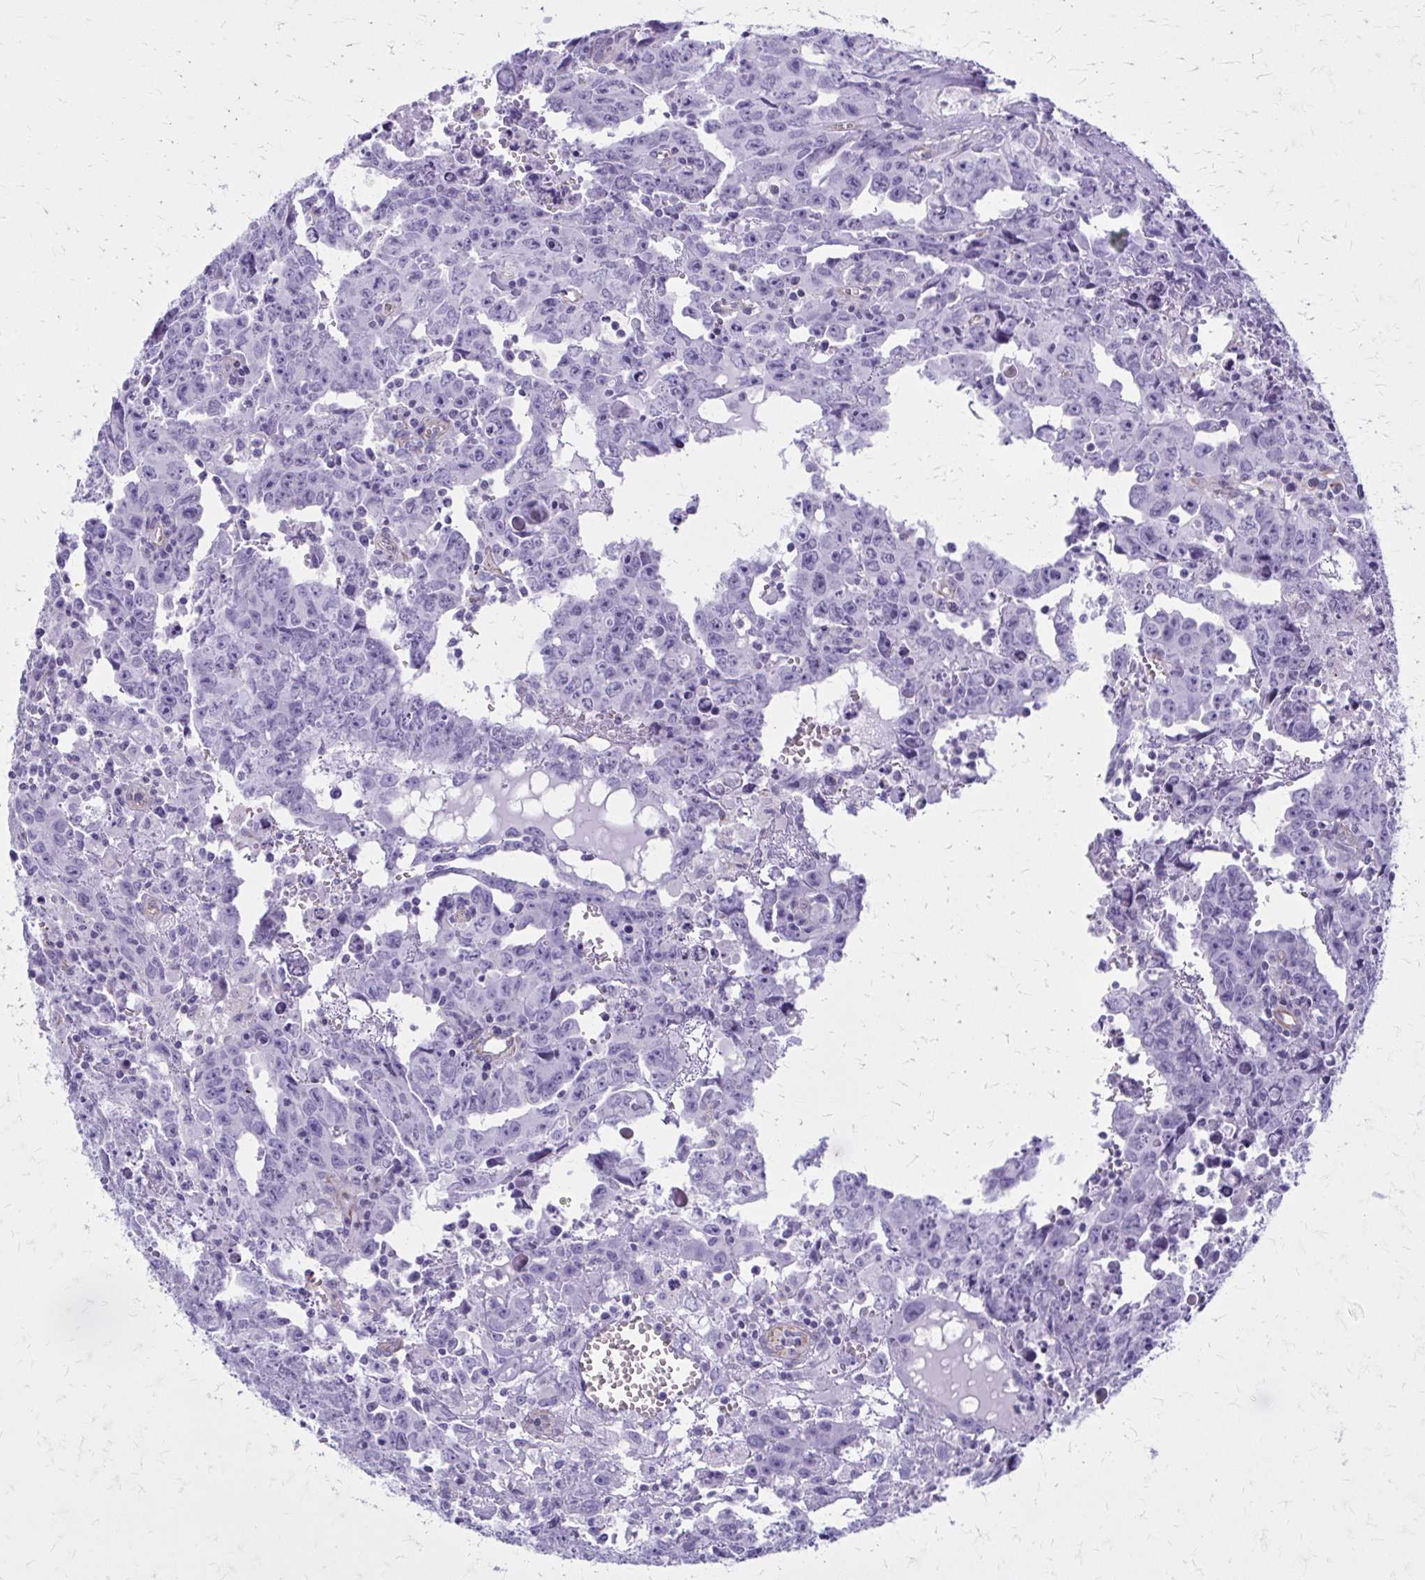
{"staining": {"intensity": "negative", "quantity": "none", "location": "none"}, "tissue": "testis cancer", "cell_type": "Tumor cells", "image_type": "cancer", "snomed": [{"axis": "morphology", "description": "Carcinoma, Embryonal, NOS"}, {"axis": "topography", "description": "Testis"}], "caption": "High power microscopy histopathology image of an immunohistochemistry micrograph of embryonal carcinoma (testis), revealing no significant staining in tumor cells.", "gene": "GFAP", "patient": {"sex": "male", "age": 22}}